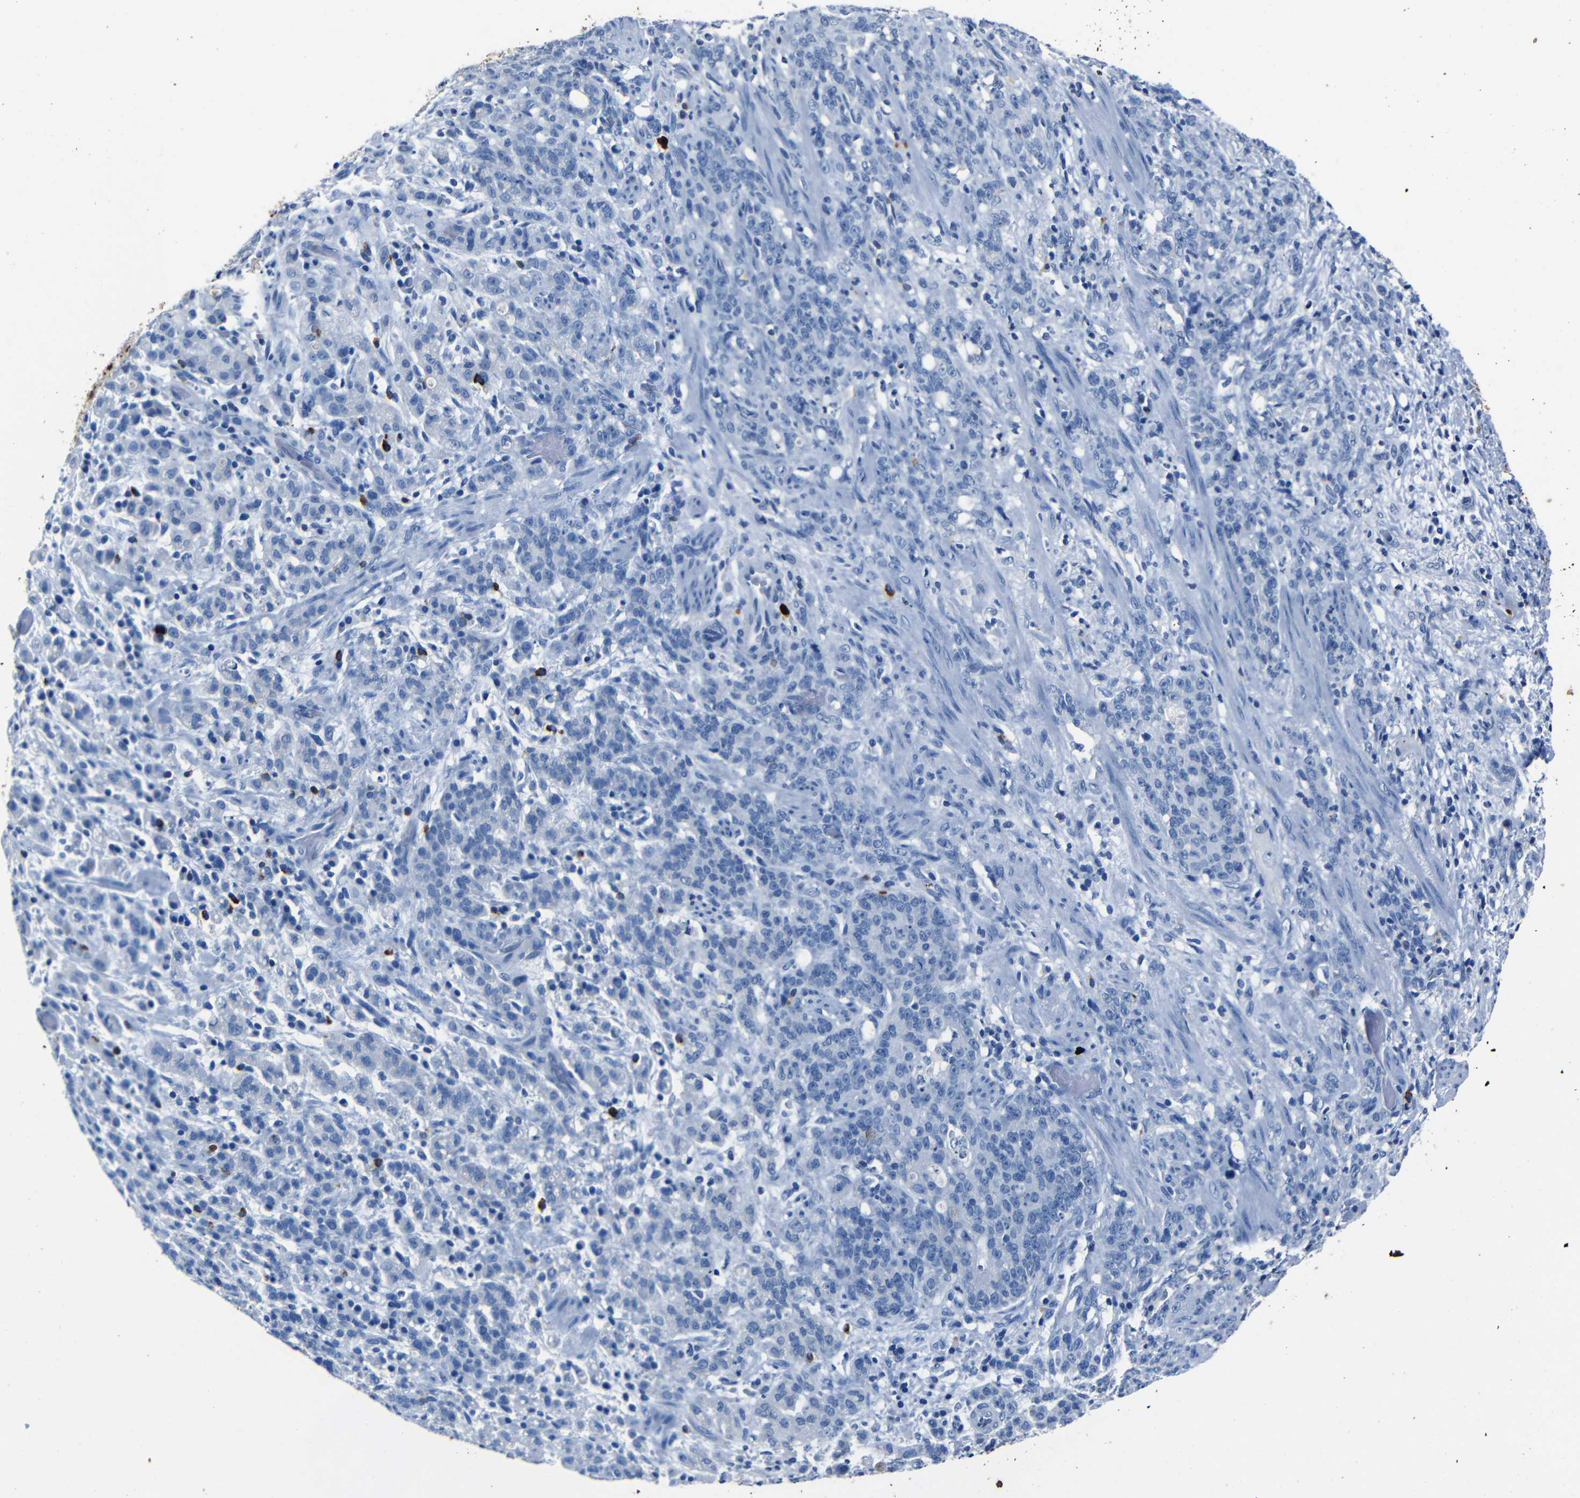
{"staining": {"intensity": "negative", "quantity": "none", "location": "none"}, "tissue": "stomach cancer", "cell_type": "Tumor cells", "image_type": "cancer", "snomed": [{"axis": "morphology", "description": "Adenocarcinoma, NOS"}, {"axis": "topography", "description": "Stomach, lower"}], "caption": "IHC histopathology image of neoplastic tissue: stomach adenocarcinoma stained with DAB (3,3'-diaminobenzidine) shows no significant protein staining in tumor cells. (Immunohistochemistry, brightfield microscopy, high magnification).", "gene": "CLDN11", "patient": {"sex": "male", "age": 88}}